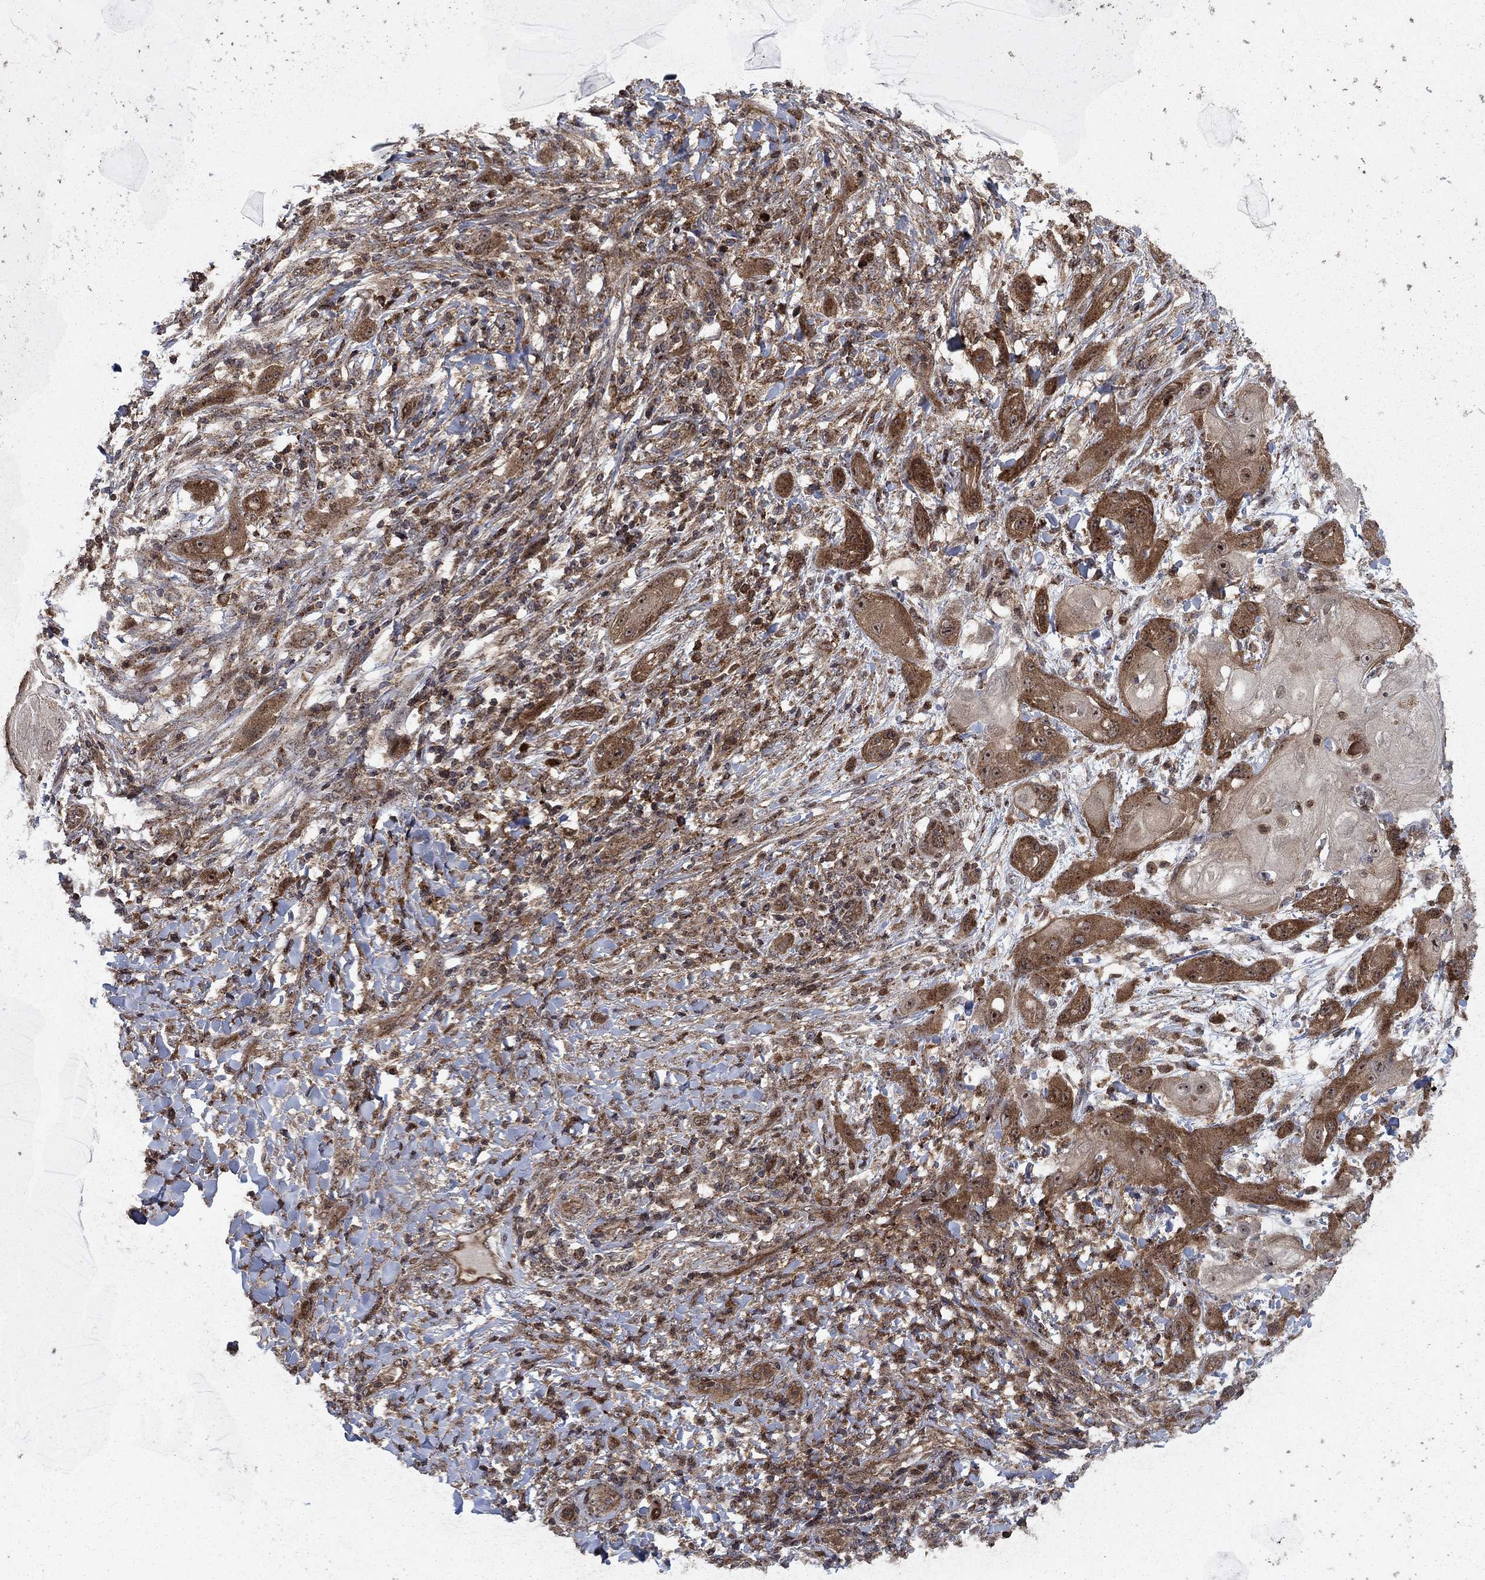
{"staining": {"intensity": "moderate", "quantity": "25%-75%", "location": "cytoplasmic/membranous"}, "tissue": "skin cancer", "cell_type": "Tumor cells", "image_type": "cancer", "snomed": [{"axis": "morphology", "description": "Squamous cell carcinoma, NOS"}, {"axis": "topography", "description": "Skin"}], "caption": "A photomicrograph showing moderate cytoplasmic/membranous positivity in approximately 25%-75% of tumor cells in squamous cell carcinoma (skin), as visualized by brown immunohistochemical staining.", "gene": "IFI35", "patient": {"sex": "male", "age": 62}}